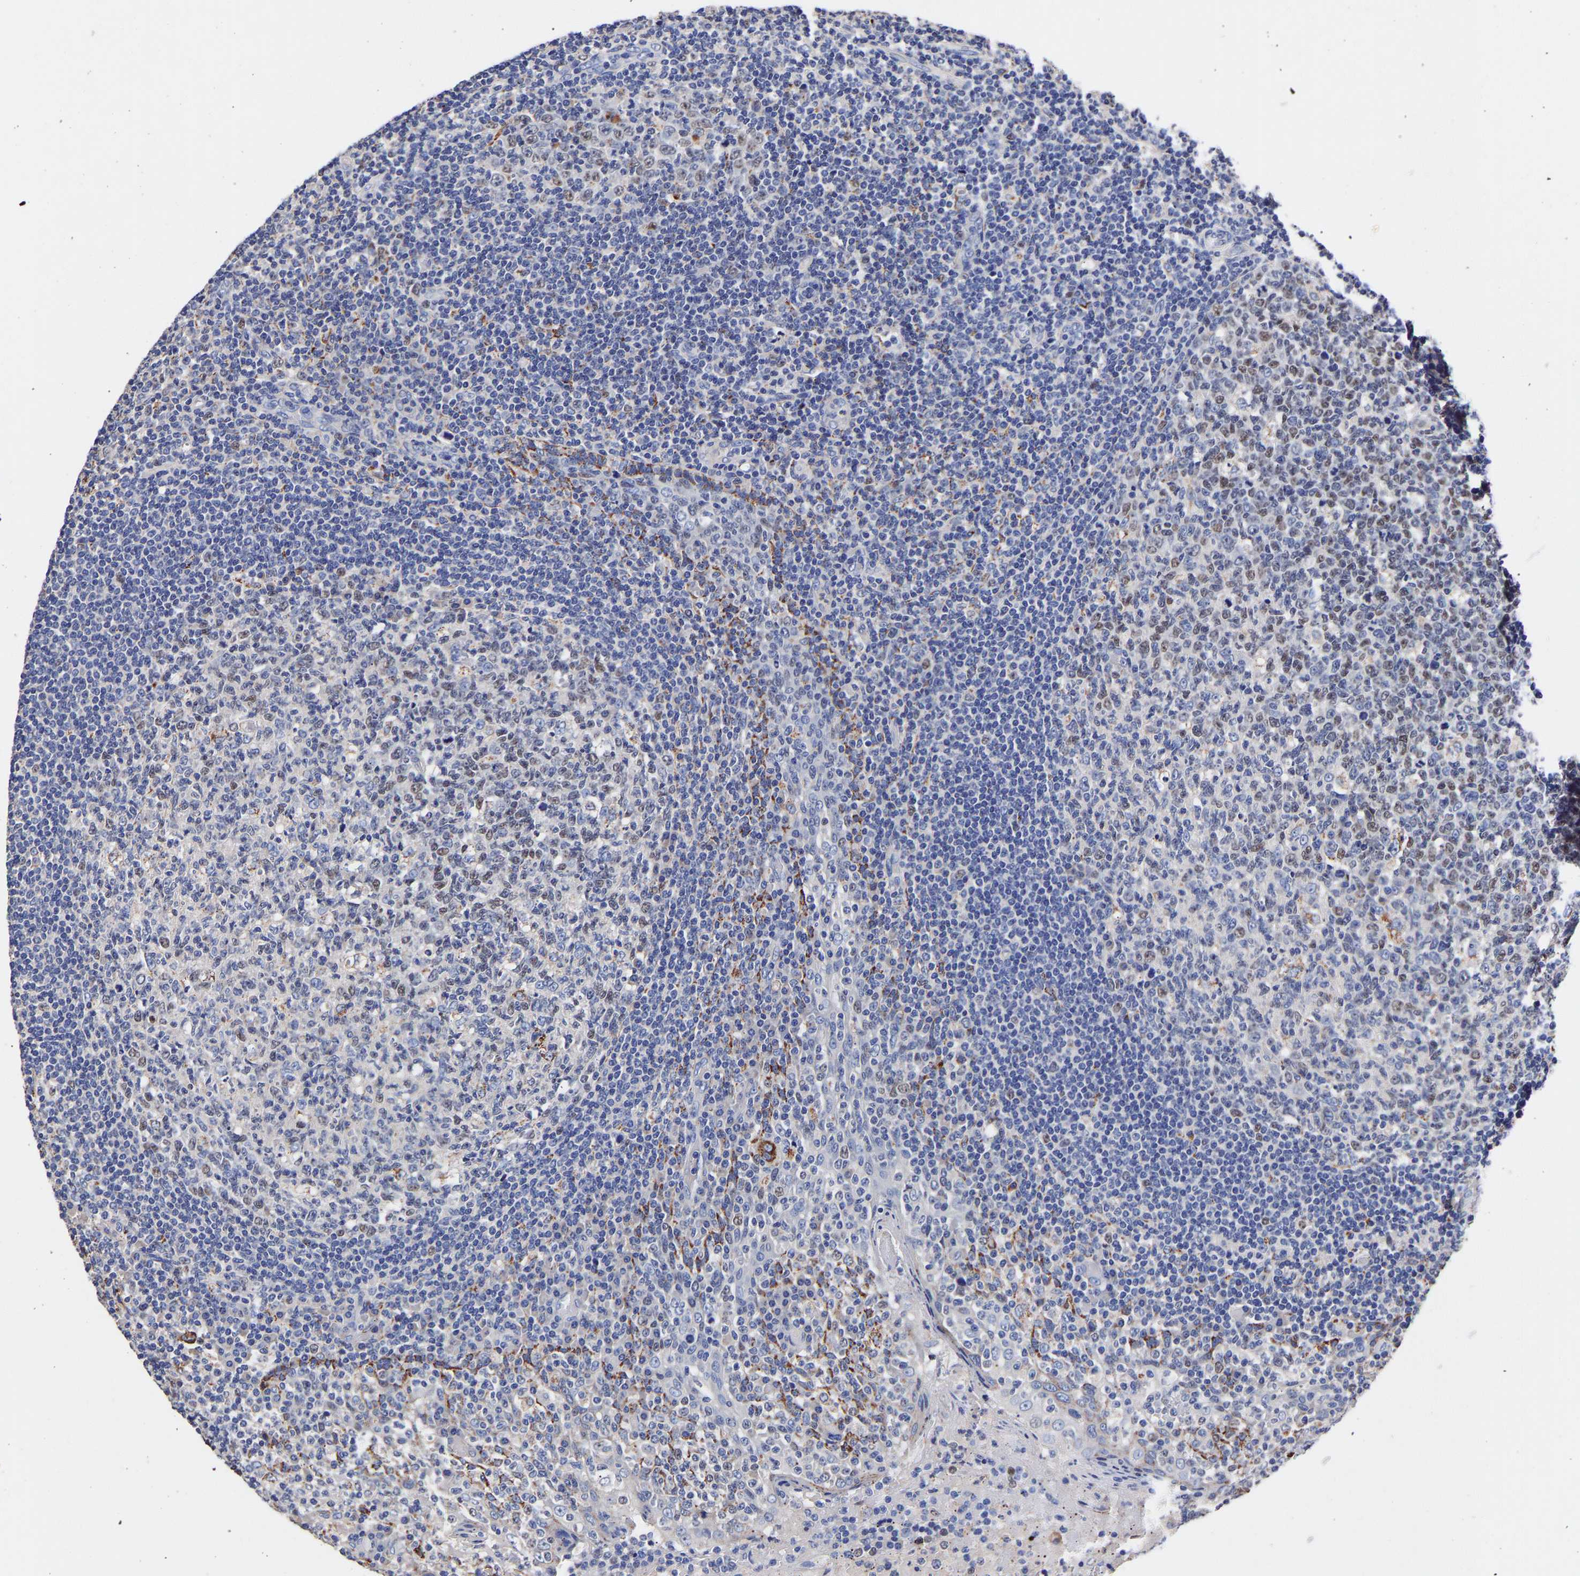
{"staining": {"intensity": "weak", "quantity": "<25%", "location": "nuclear"}, "tissue": "tonsil", "cell_type": "Germinal center cells", "image_type": "normal", "snomed": [{"axis": "morphology", "description": "Normal tissue, NOS"}, {"axis": "topography", "description": "Tonsil"}], "caption": "Tonsil stained for a protein using IHC exhibits no staining germinal center cells.", "gene": "SEM1", "patient": {"sex": "female", "age": 19}}